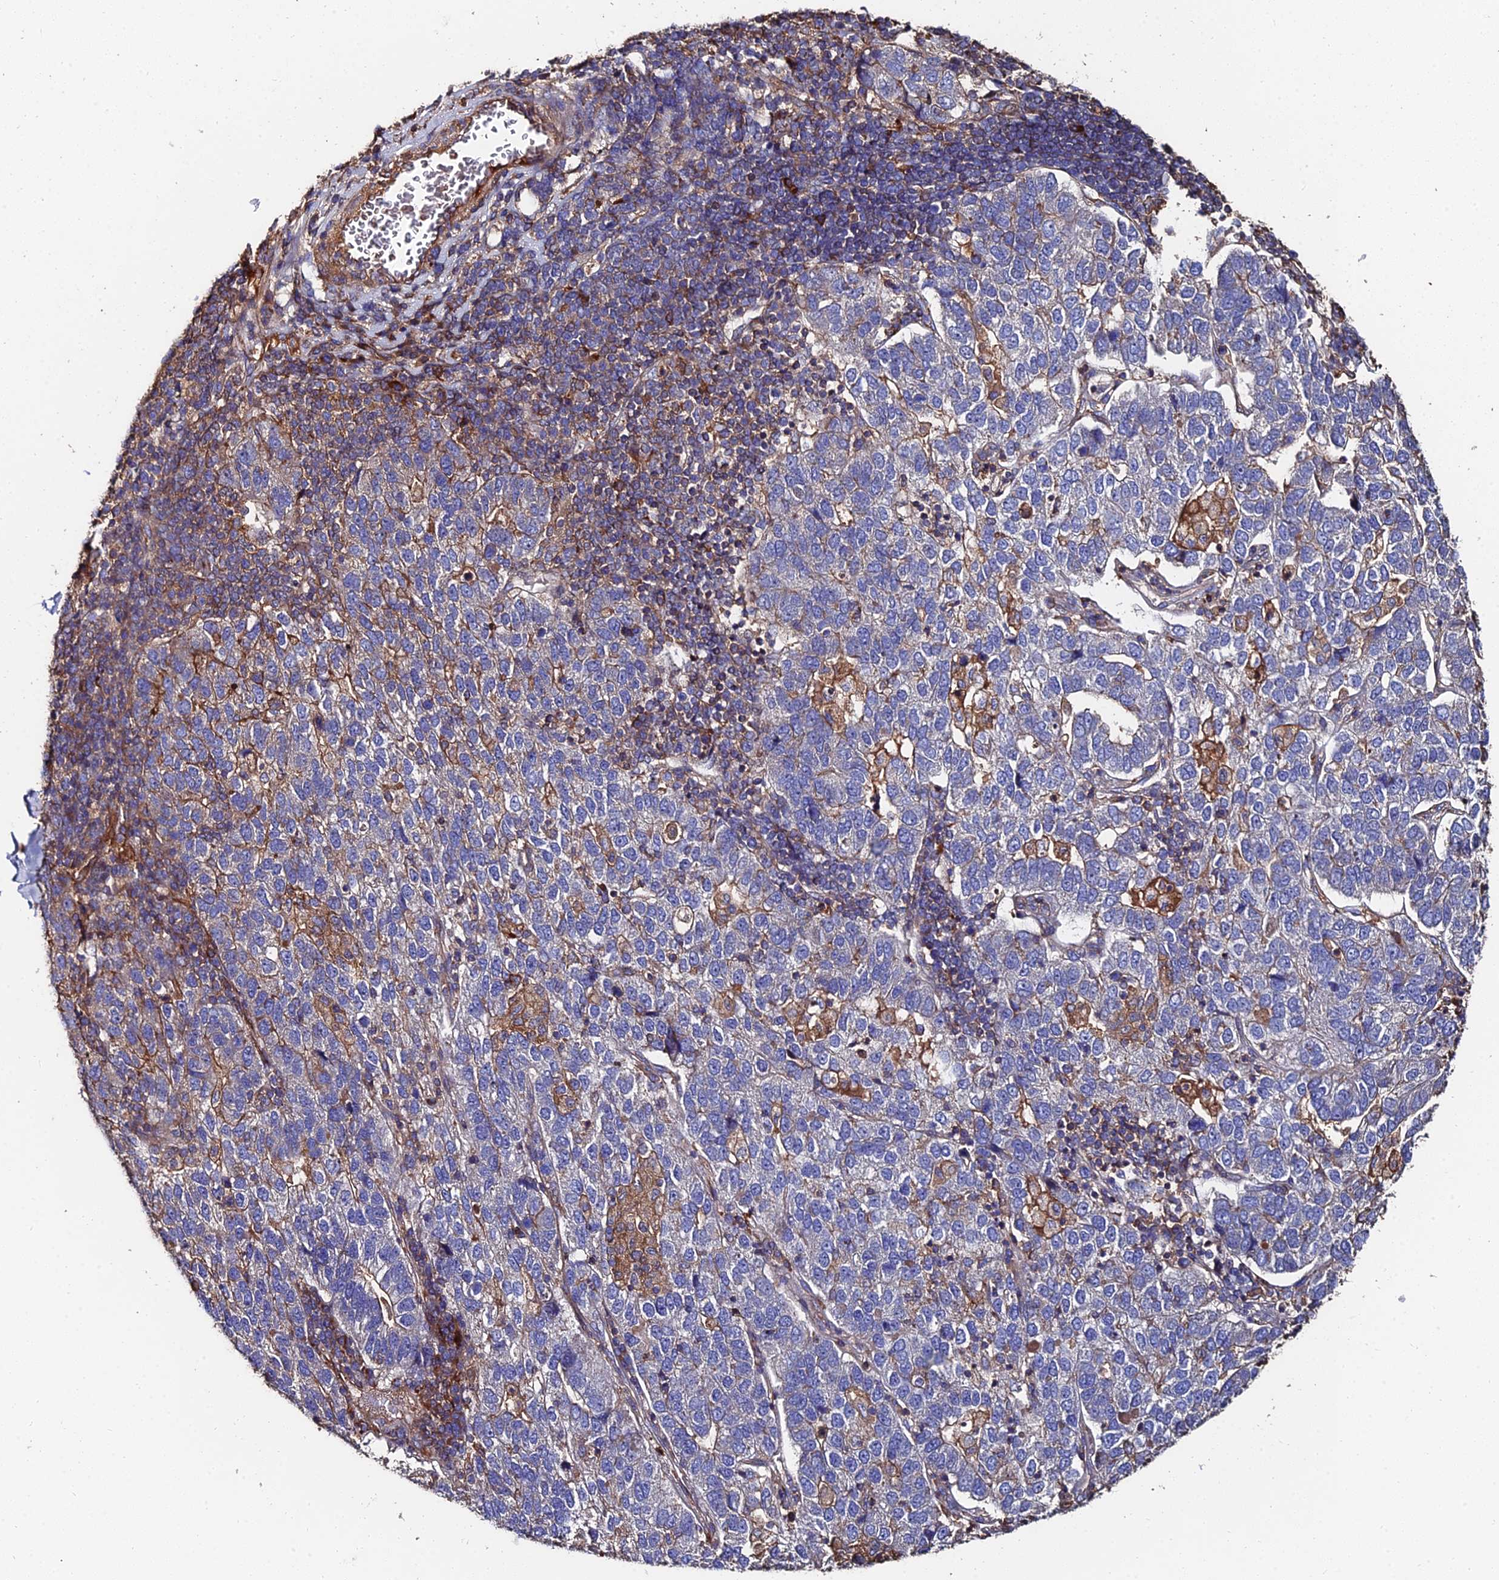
{"staining": {"intensity": "negative", "quantity": "none", "location": "none"}, "tissue": "pancreatic cancer", "cell_type": "Tumor cells", "image_type": "cancer", "snomed": [{"axis": "morphology", "description": "Adenocarcinoma, NOS"}, {"axis": "topography", "description": "Pancreas"}], "caption": "Tumor cells show no significant protein expression in pancreatic adenocarcinoma.", "gene": "EXT1", "patient": {"sex": "female", "age": 61}}